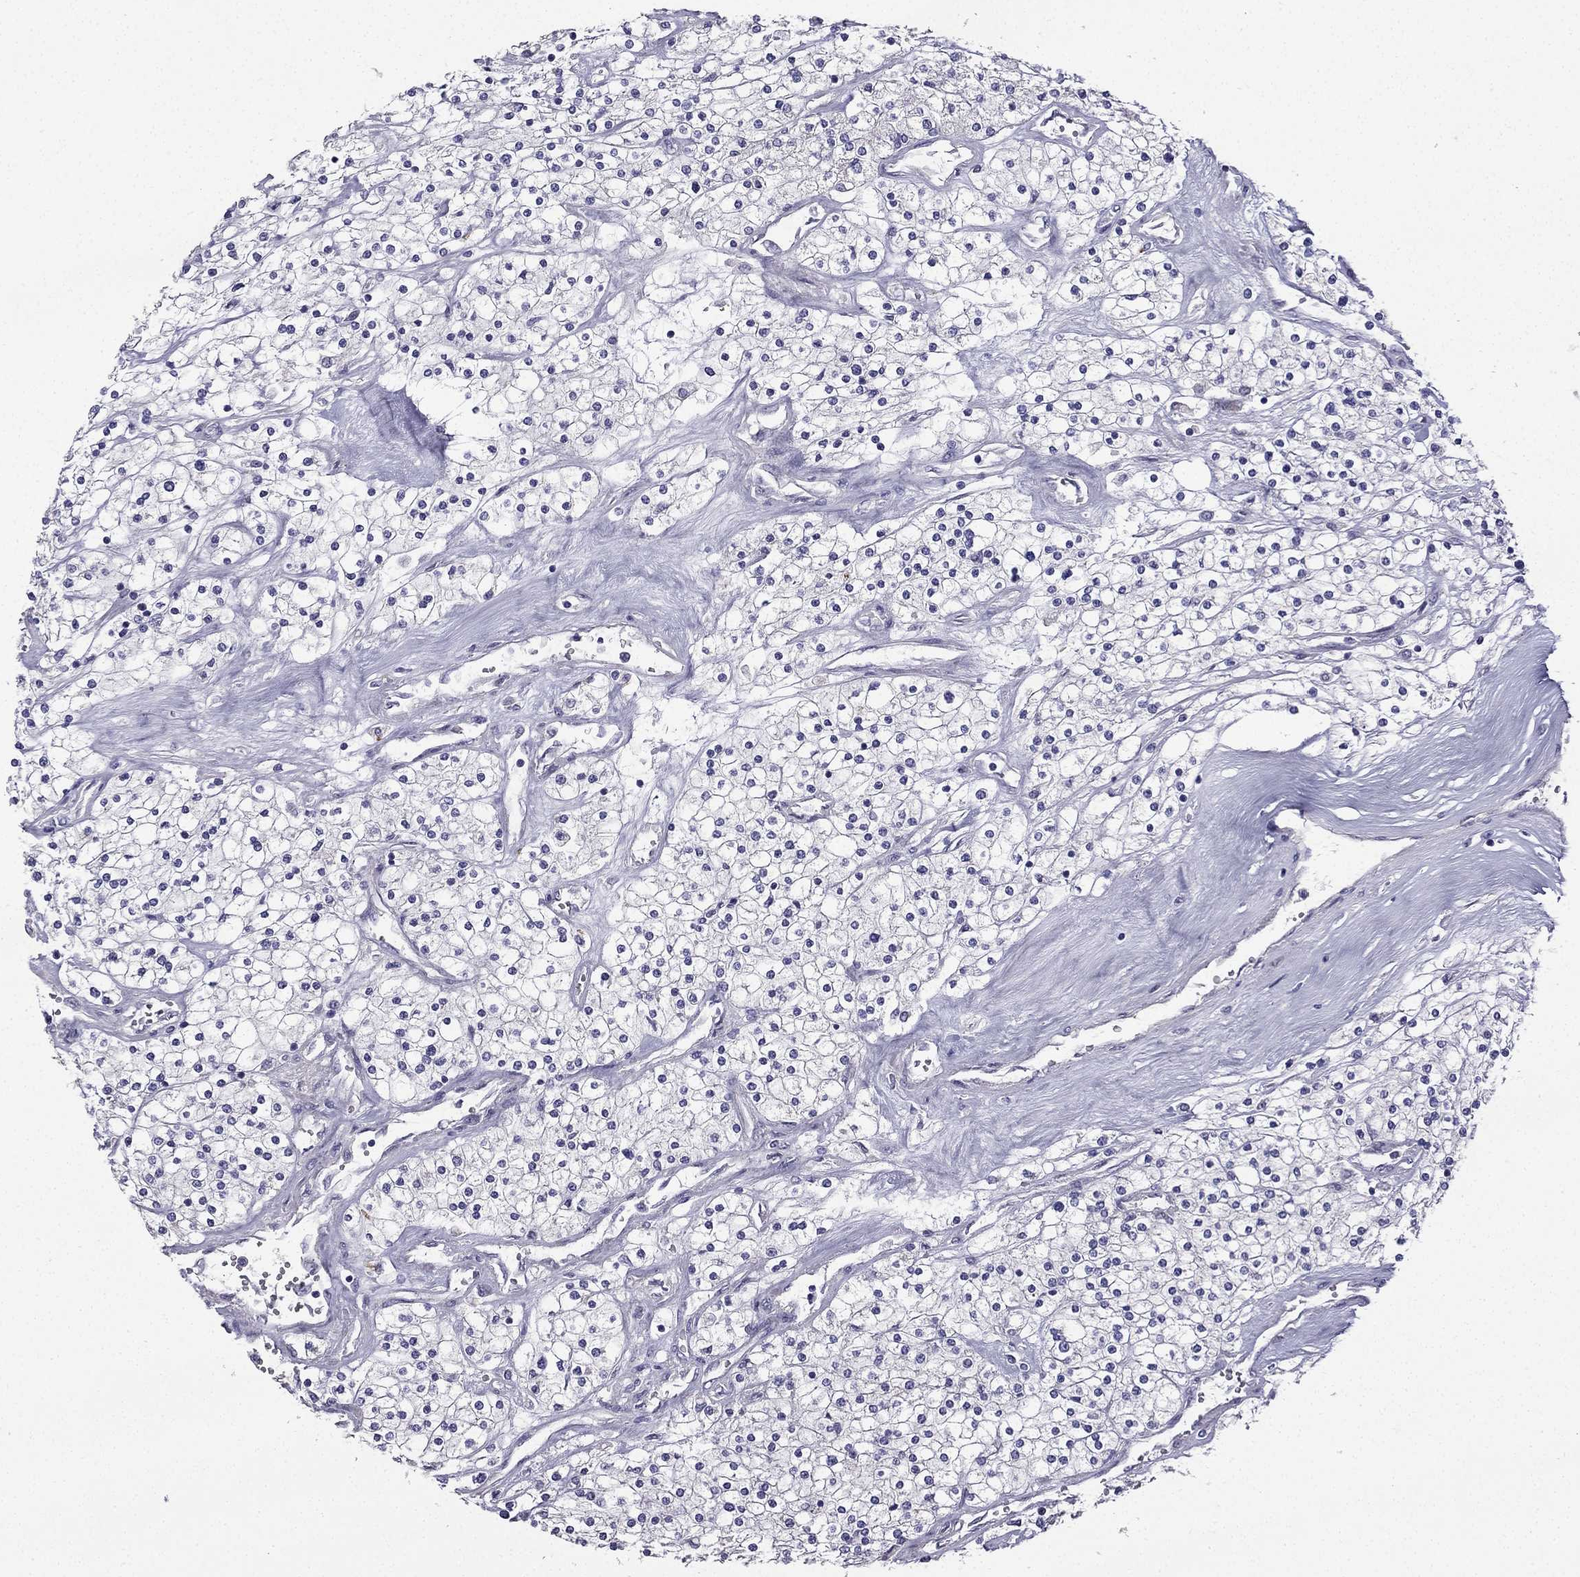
{"staining": {"intensity": "negative", "quantity": "none", "location": "none"}, "tissue": "renal cancer", "cell_type": "Tumor cells", "image_type": "cancer", "snomed": [{"axis": "morphology", "description": "Adenocarcinoma, NOS"}, {"axis": "topography", "description": "Kidney"}], "caption": "Adenocarcinoma (renal) stained for a protein using immunohistochemistry displays no positivity tumor cells.", "gene": "UHRF1", "patient": {"sex": "male", "age": 80}}